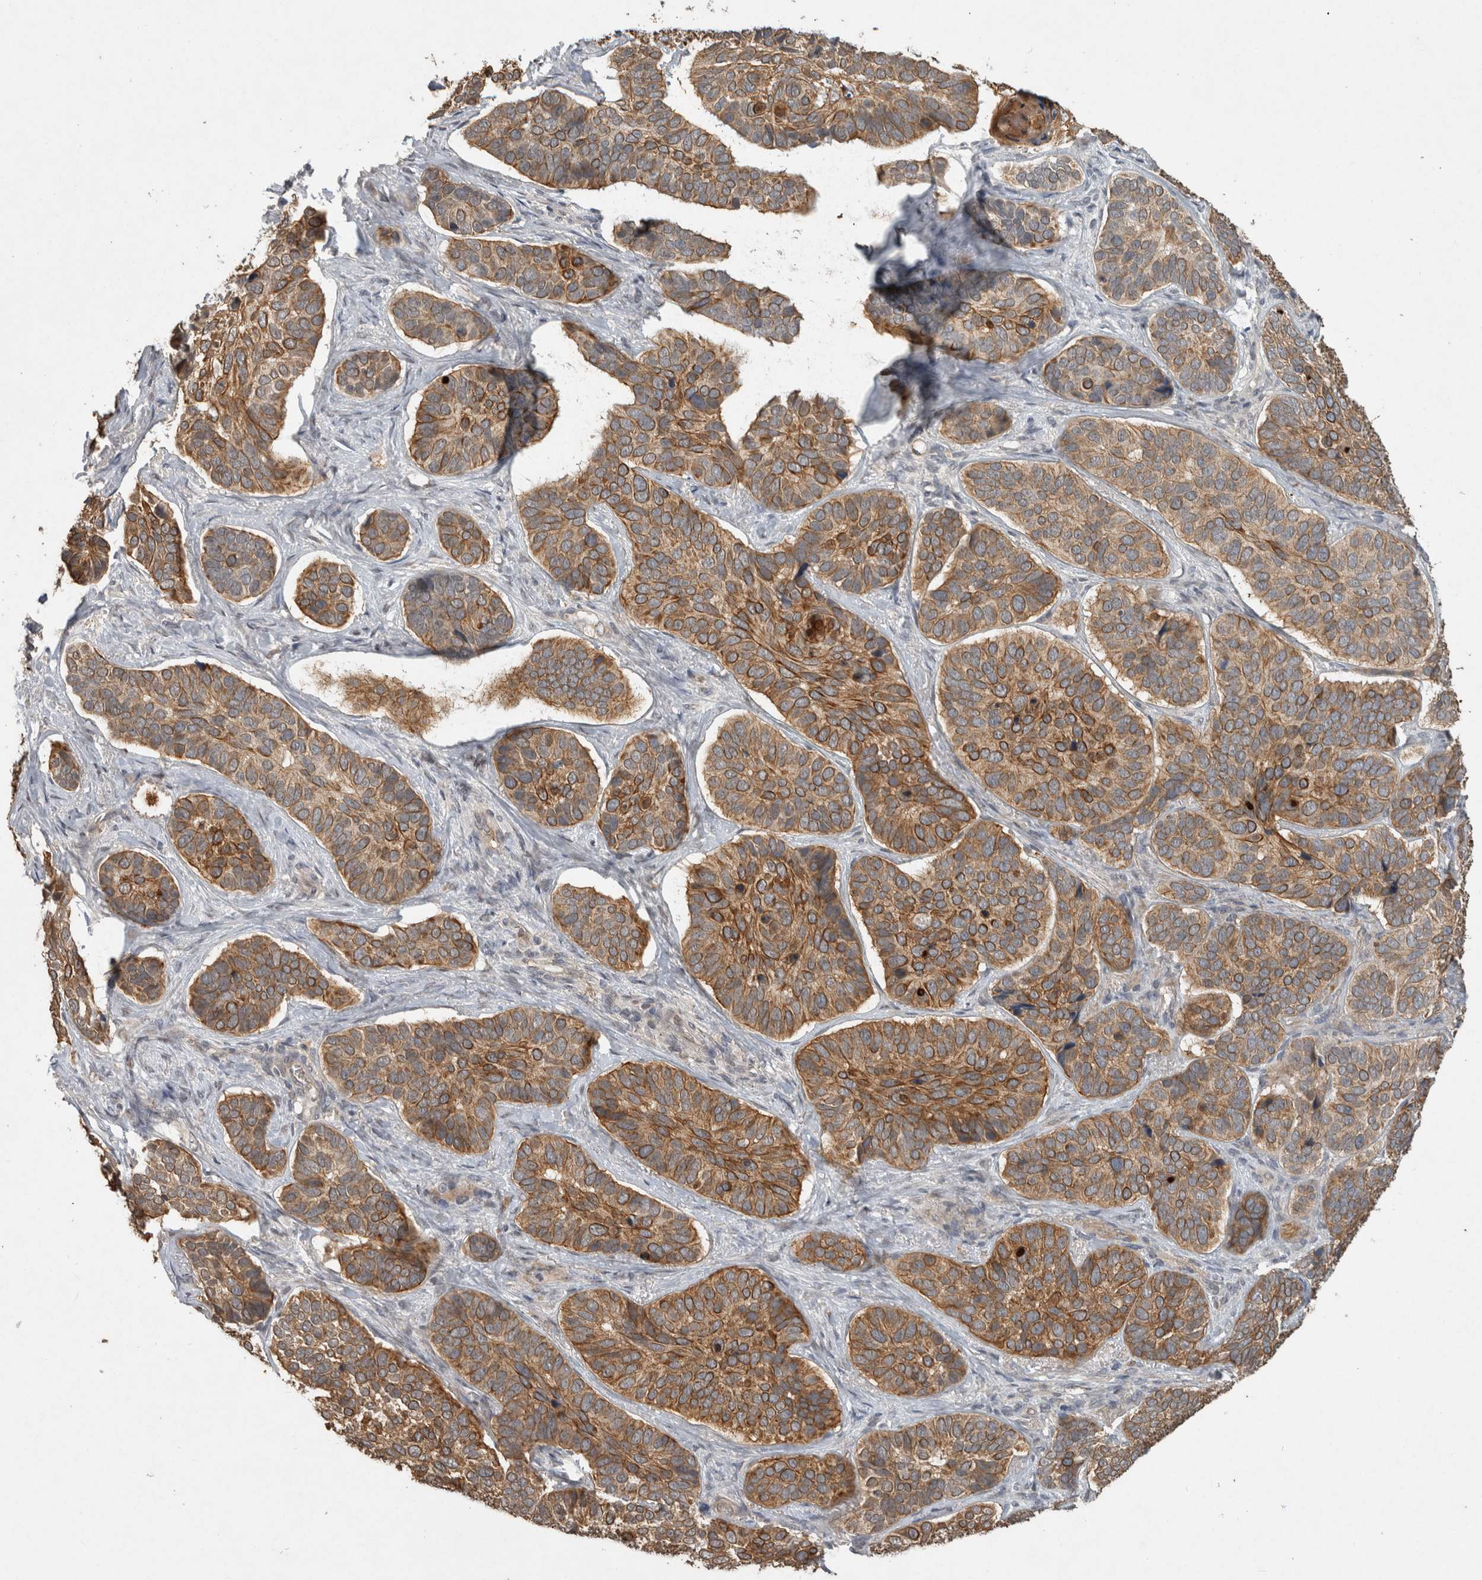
{"staining": {"intensity": "moderate", "quantity": ">75%", "location": "cytoplasmic/membranous"}, "tissue": "skin cancer", "cell_type": "Tumor cells", "image_type": "cancer", "snomed": [{"axis": "morphology", "description": "Basal cell carcinoma"}, {"axis": "topography", "description": "Skin"}], "caption": "Immunohistochemistry (IHC) image of skin cancer stained for a protein (brown), which exhibits medium levels of moderate cytoplasmic/membranous staining in about >75% of tumor cells.", "gene": "RHPN1", "patient": {"sex": "male", "age": 62}}